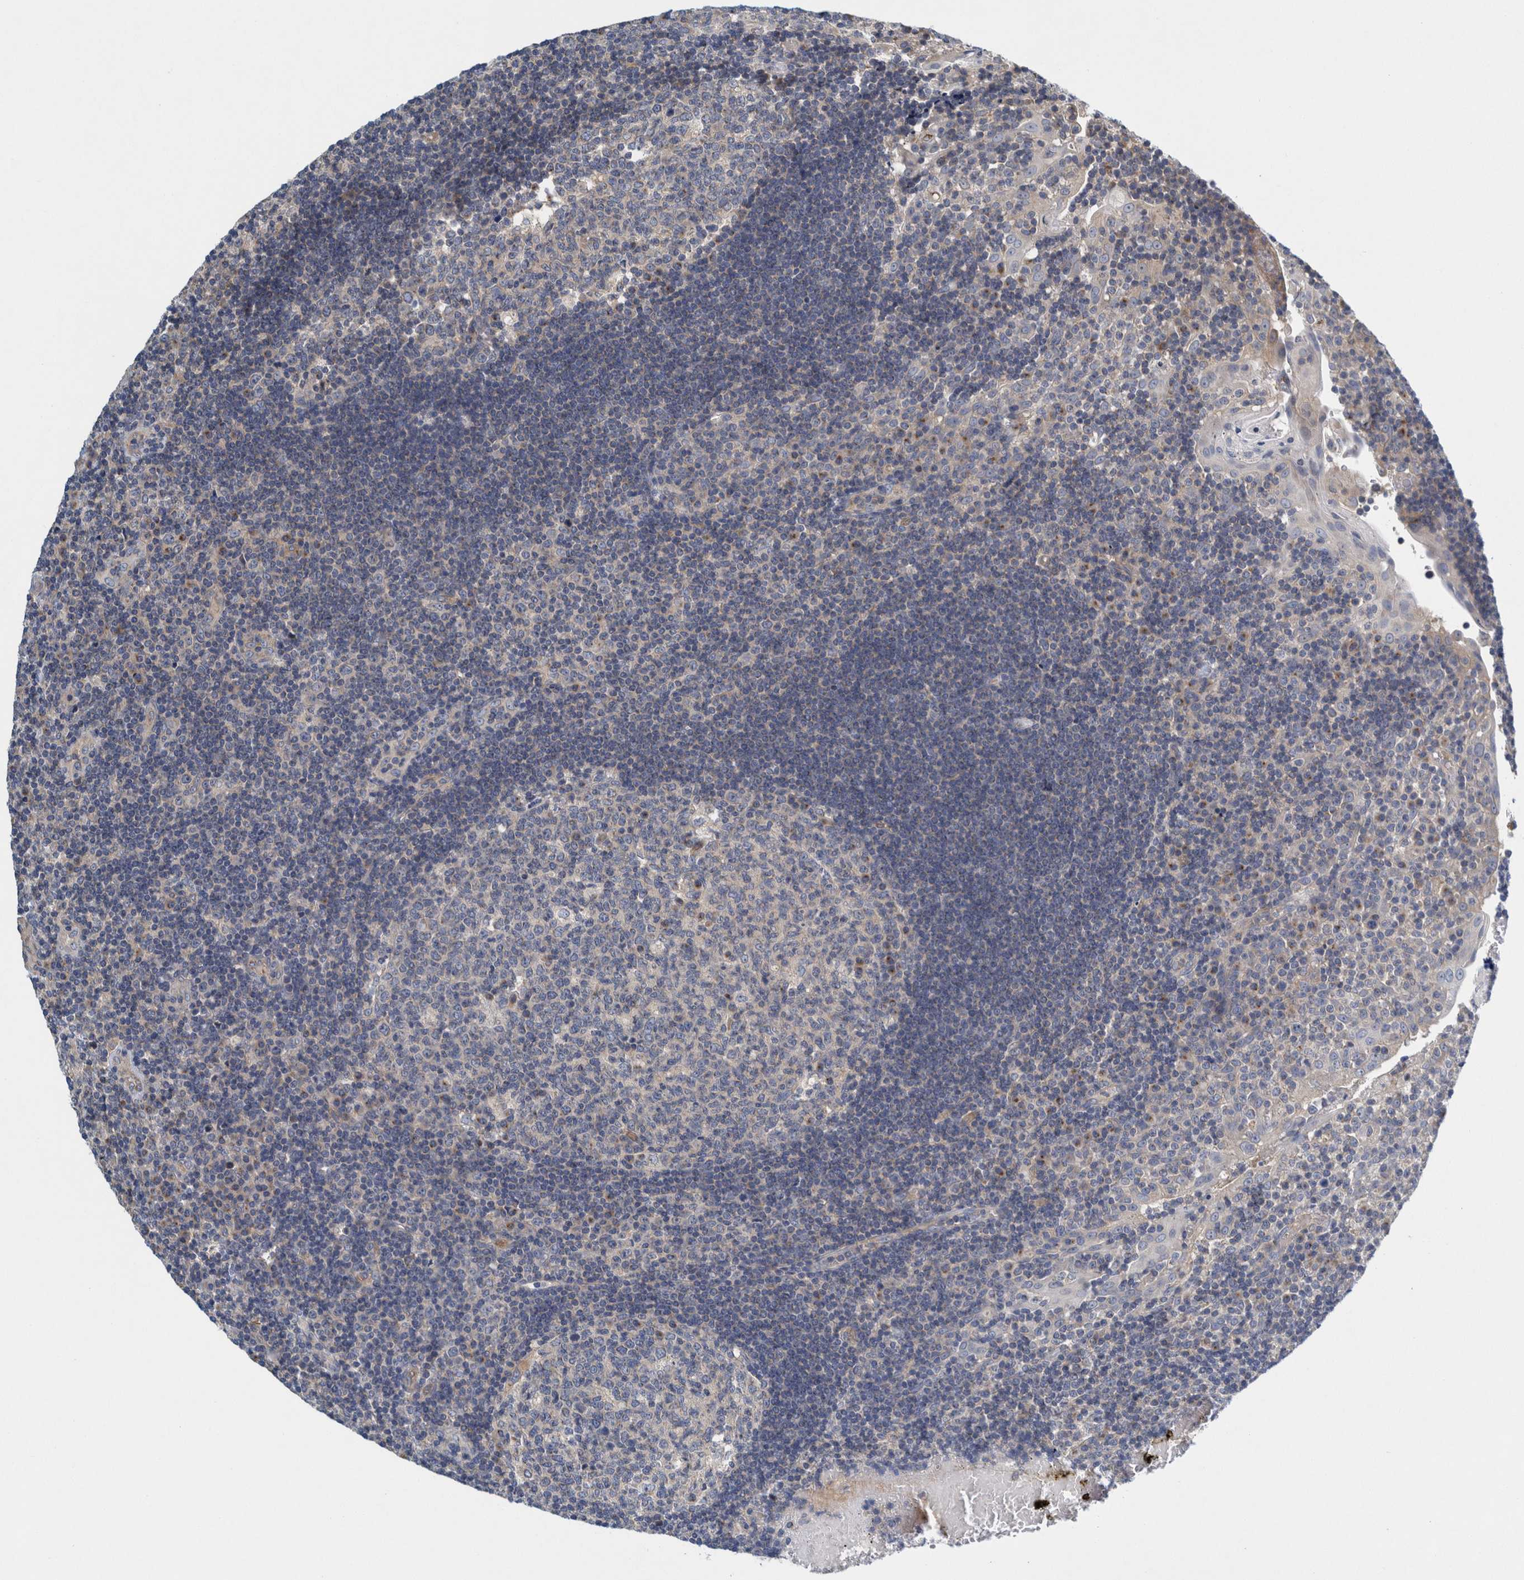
{"staining": {"intensity": "negative", "quantity": "none", "location": "none"}, "tissue": "tonsil", "cell_type": "Germinal center cells", "image_type": "normal", "snomed": [{"axis": "morphology", "description": "Normal tissue, NOS"}, {"axis": "topography", "description": "Tonsil"}], "caption": "Human tonsil stained for a protein using immunohistochemistry shows no positivity in germinal center cells.", "gene": "ZNF324B", "patient": {"sex": "female", "age": 40}}